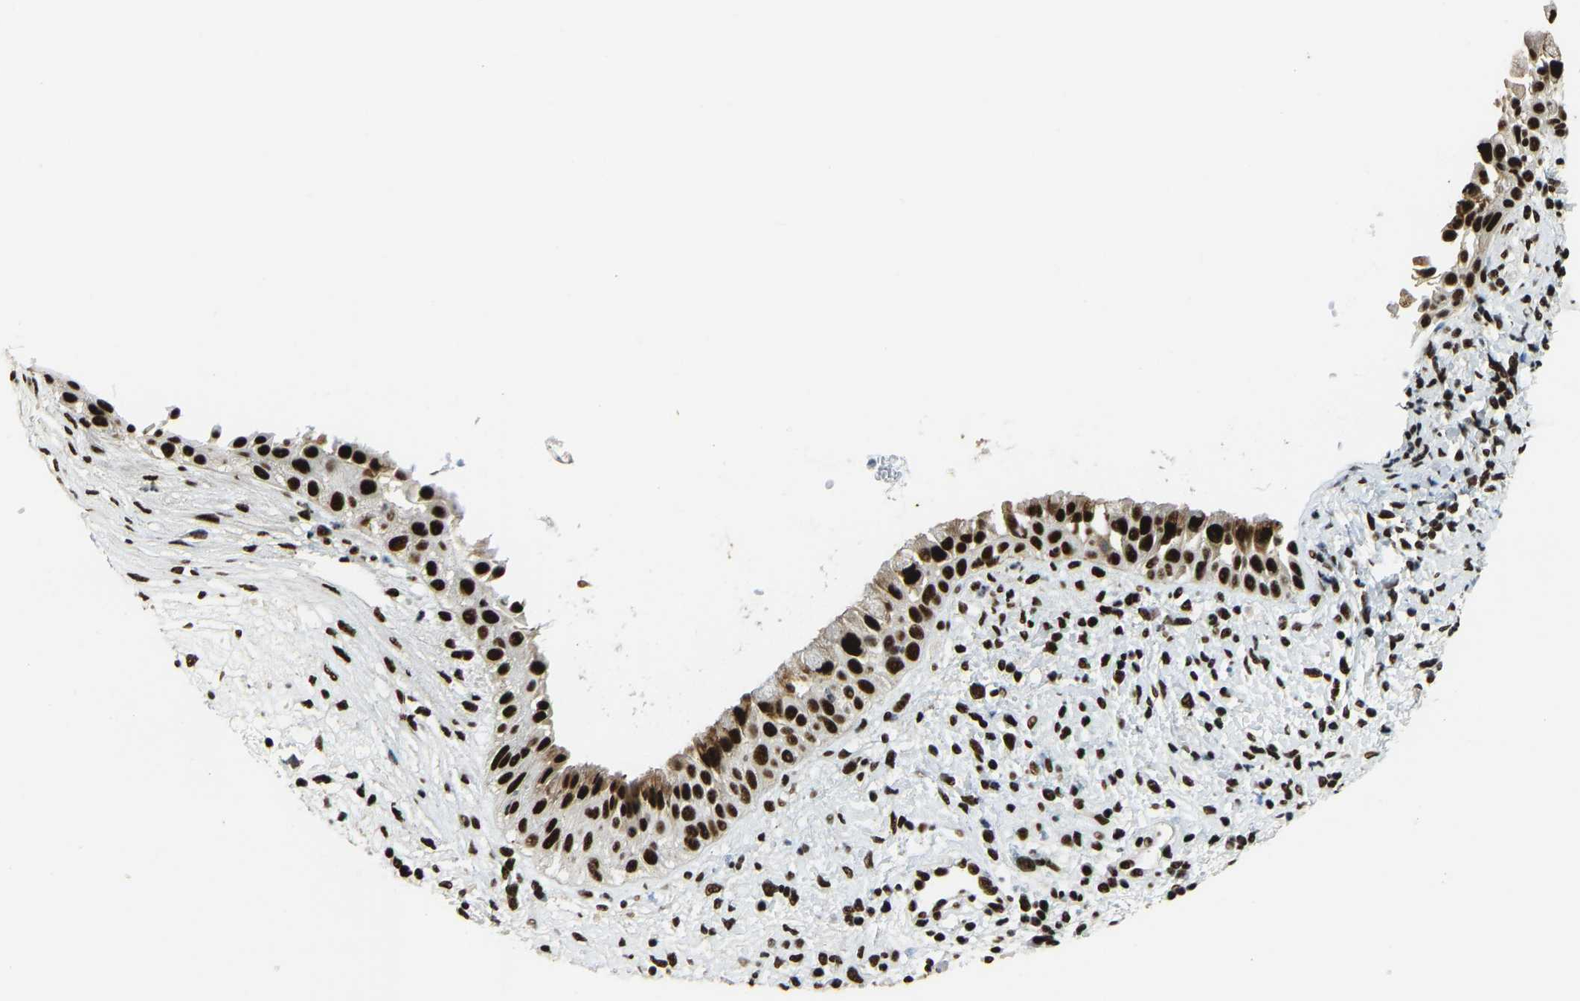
{"staining": {"intensity": "strong", "quantity": ">75%", "location": "nuclear"}, "tissue": "nasopharynx", "cell_type": "Respiratory epithelial cells", "image_type": "normal", "snomed": [{"axis": "morphology", "description": "Normal tissue, NOS"}, {"axis": "topography", "description": "Nasopharynx"}], "caption": "Brown immunohistochemical staining in benign nasopharynx displays strong nuclear positivity in approximately >75% of respiratory epithelial cells. The protein is shown in brown color, while the nuclei are stained blue.", "gene": "FOXK1", "patient": {"sex": "male", "age": 22}}